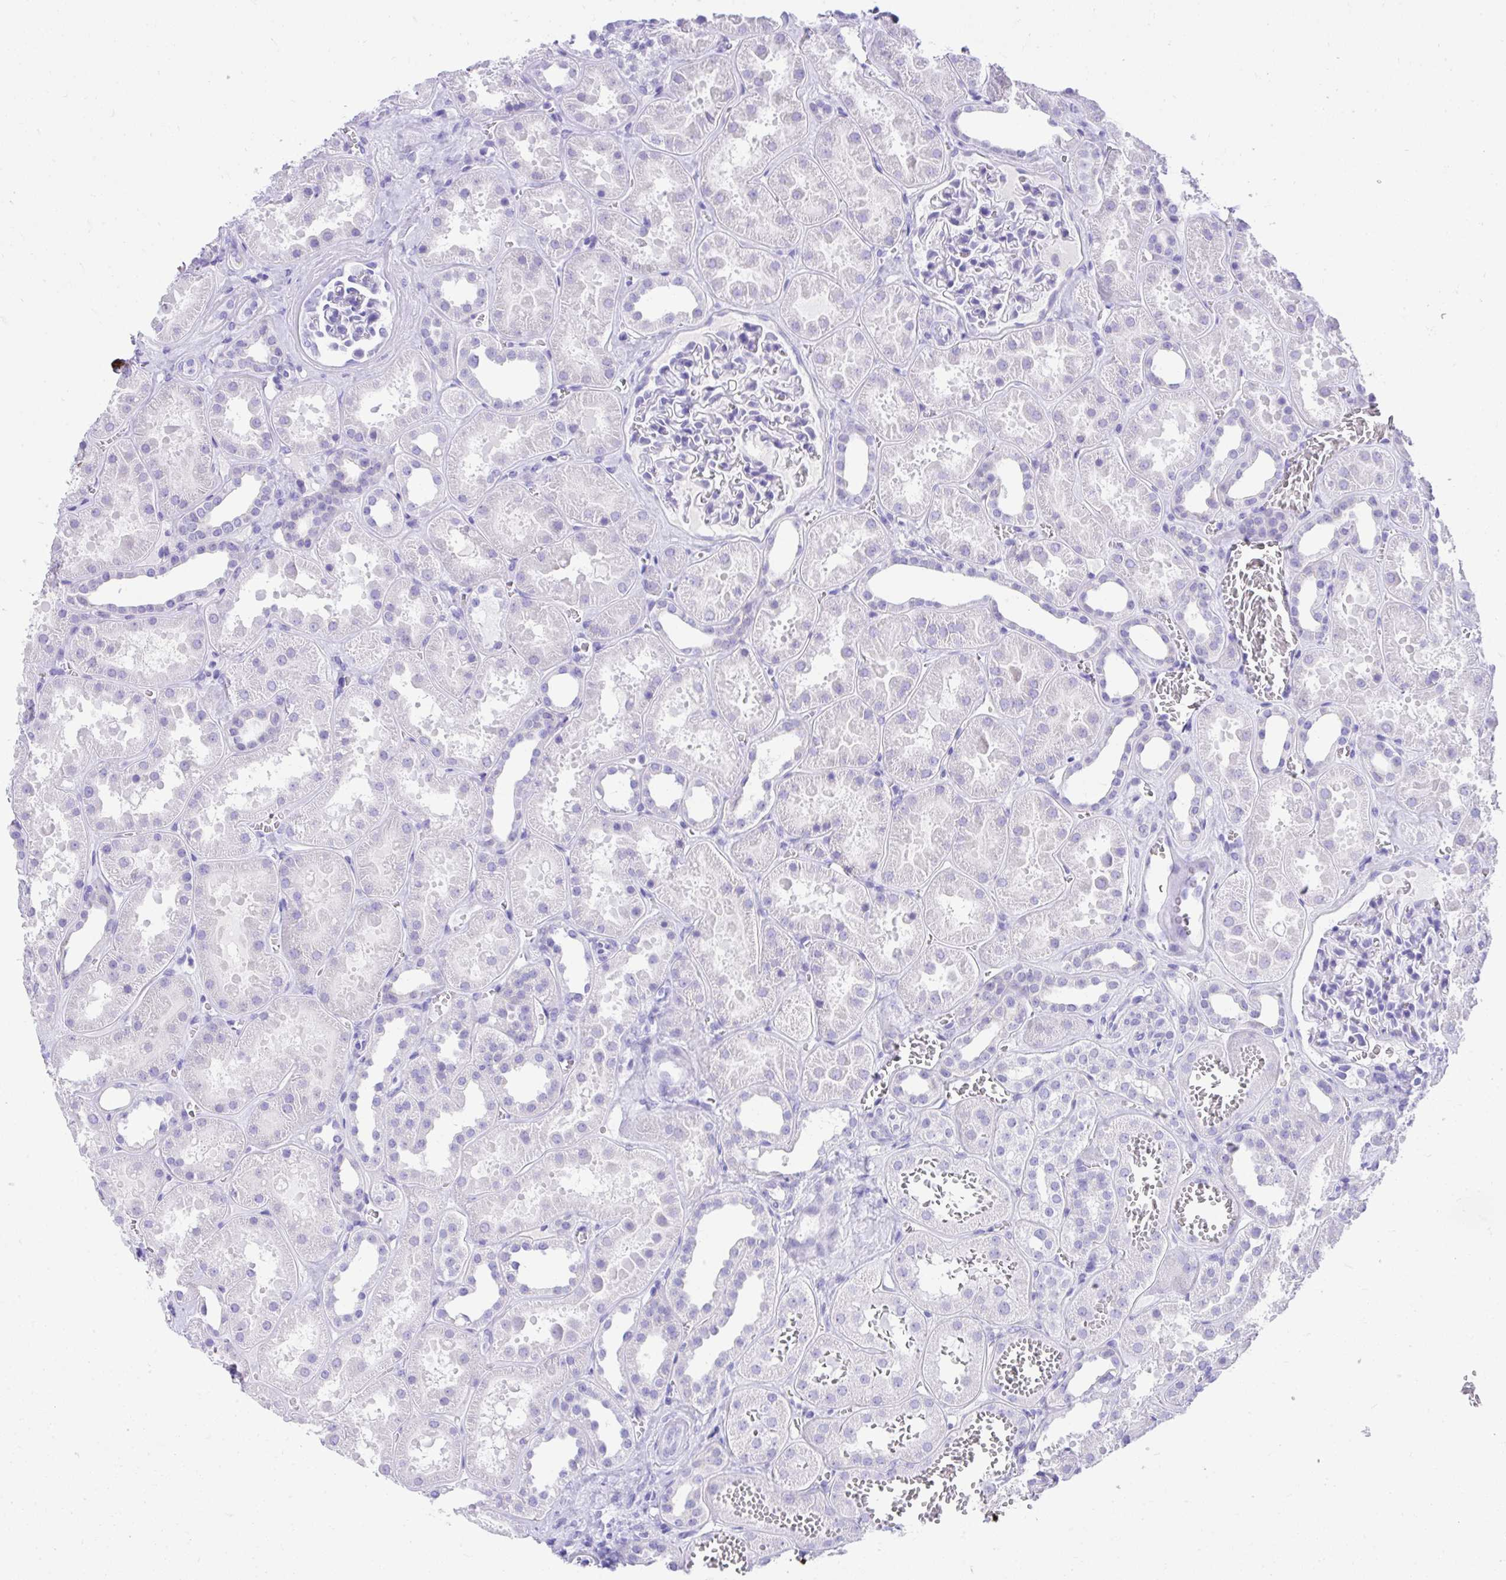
{"staining": {"intensity": "negative", "quantity": "none", "location": "none"}, "tissue": "kidney", "cell_type": "Cells in glomeruli", "image_type": "normal", "snomed": [{"axis": "morphology", "description": "Normal tissue, NOS"}, {"axis": "topography", "description": "Kidney"}], "caption": "Immunohistochemical staining of benign kidney reveals no significant positivity in cells in glomeruli.", "gene": "KCNN4", "patient": {"sex": "female", "age": 41}}